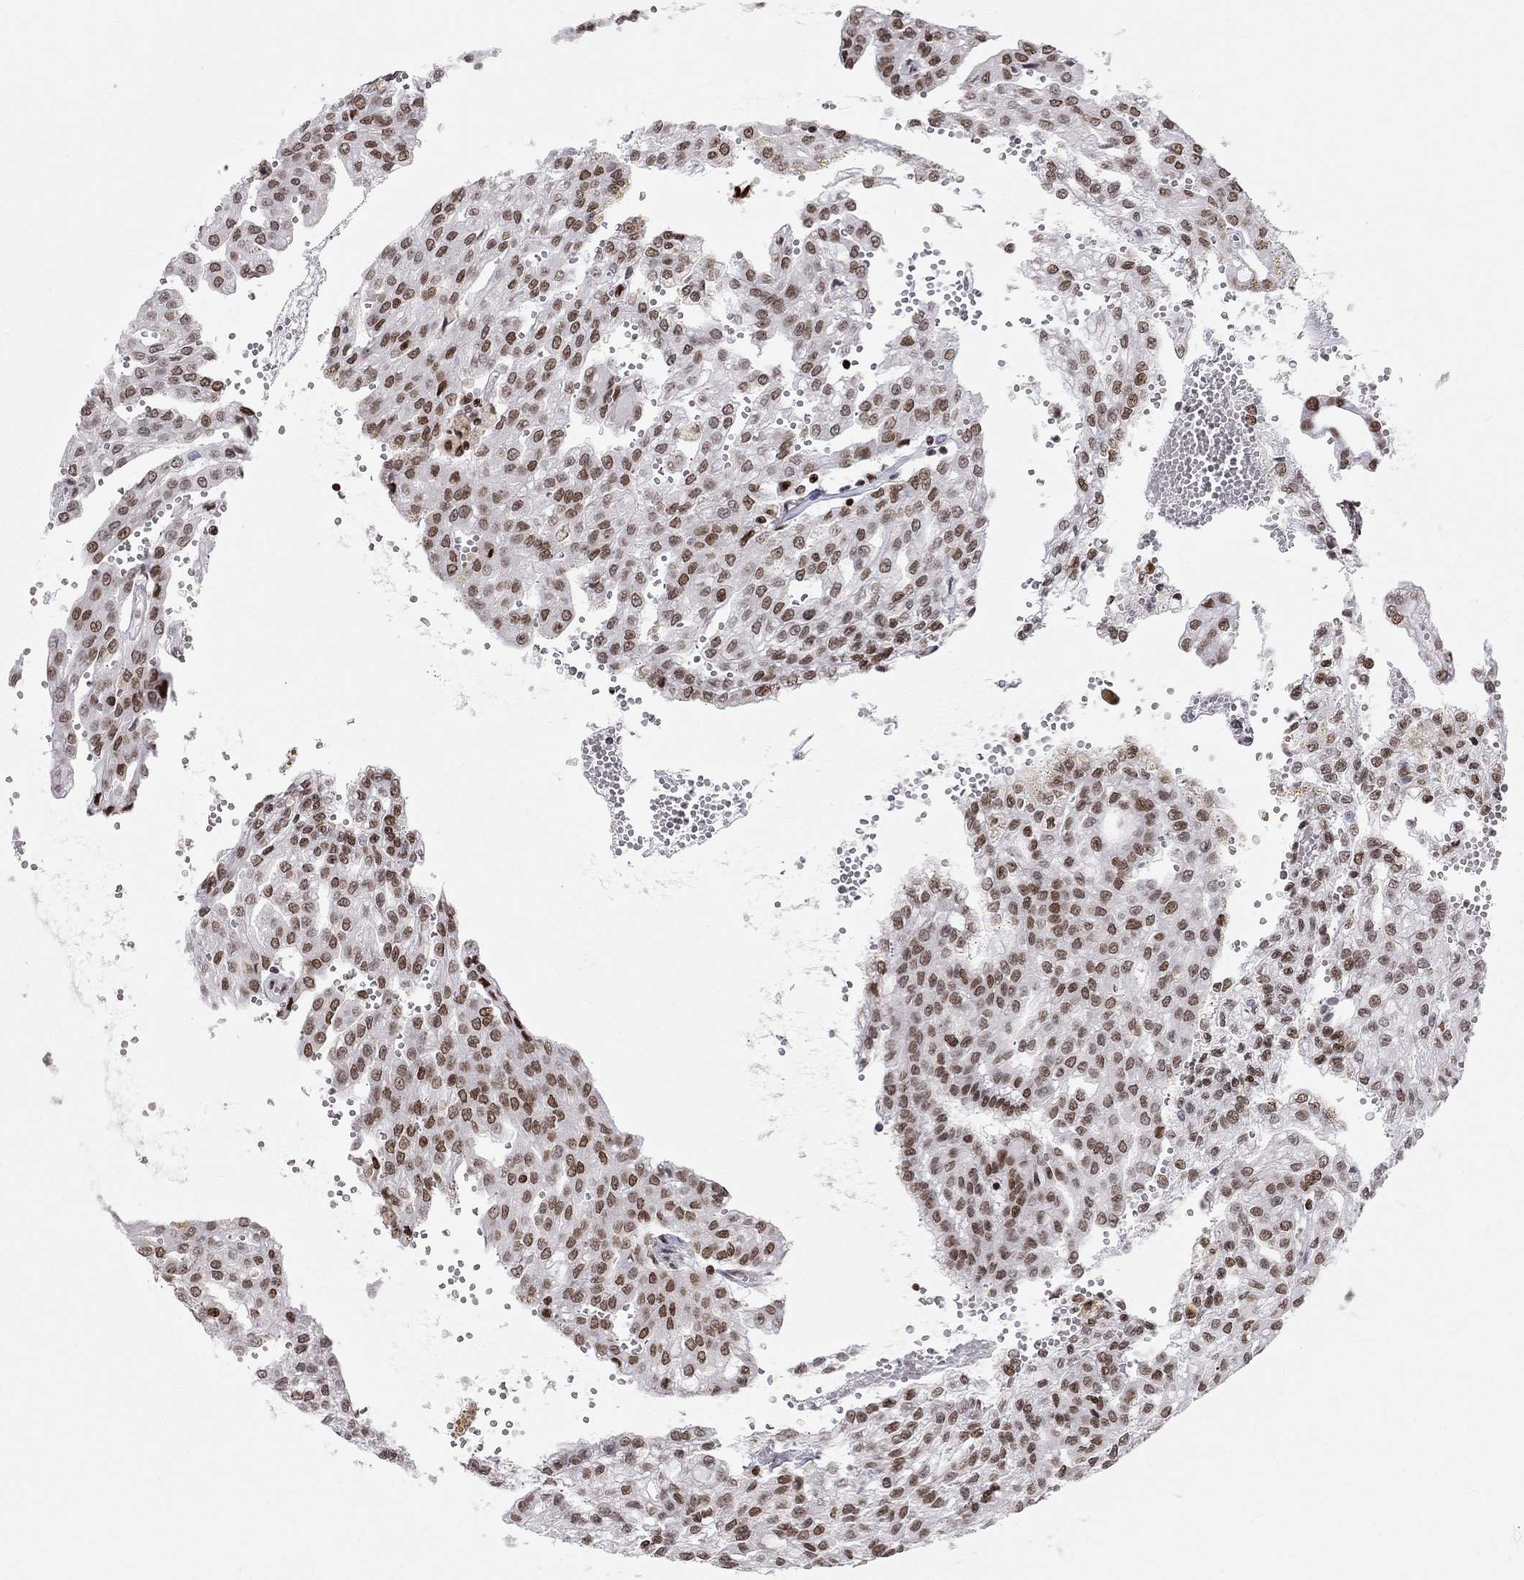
{"staining": {"intensity": "moderate", "quantity": "<25%", "location": "nuclear"}, "tissue": "renal cancer", "cell_type": "Tumor cells", "image_type": "cancer", "snomed": [{"axis": "morphology", "description": "Adenocarcinoma, NOS"}, {"axis": "topography", "description": "Kidney"}], "caption": "IHC of renal adenocarcinoma shows low levels of moderate nuclear expression in about <25% of tumor cells.", "gene": "H2AX", "patient": {"sex": "male", "age": 63}}